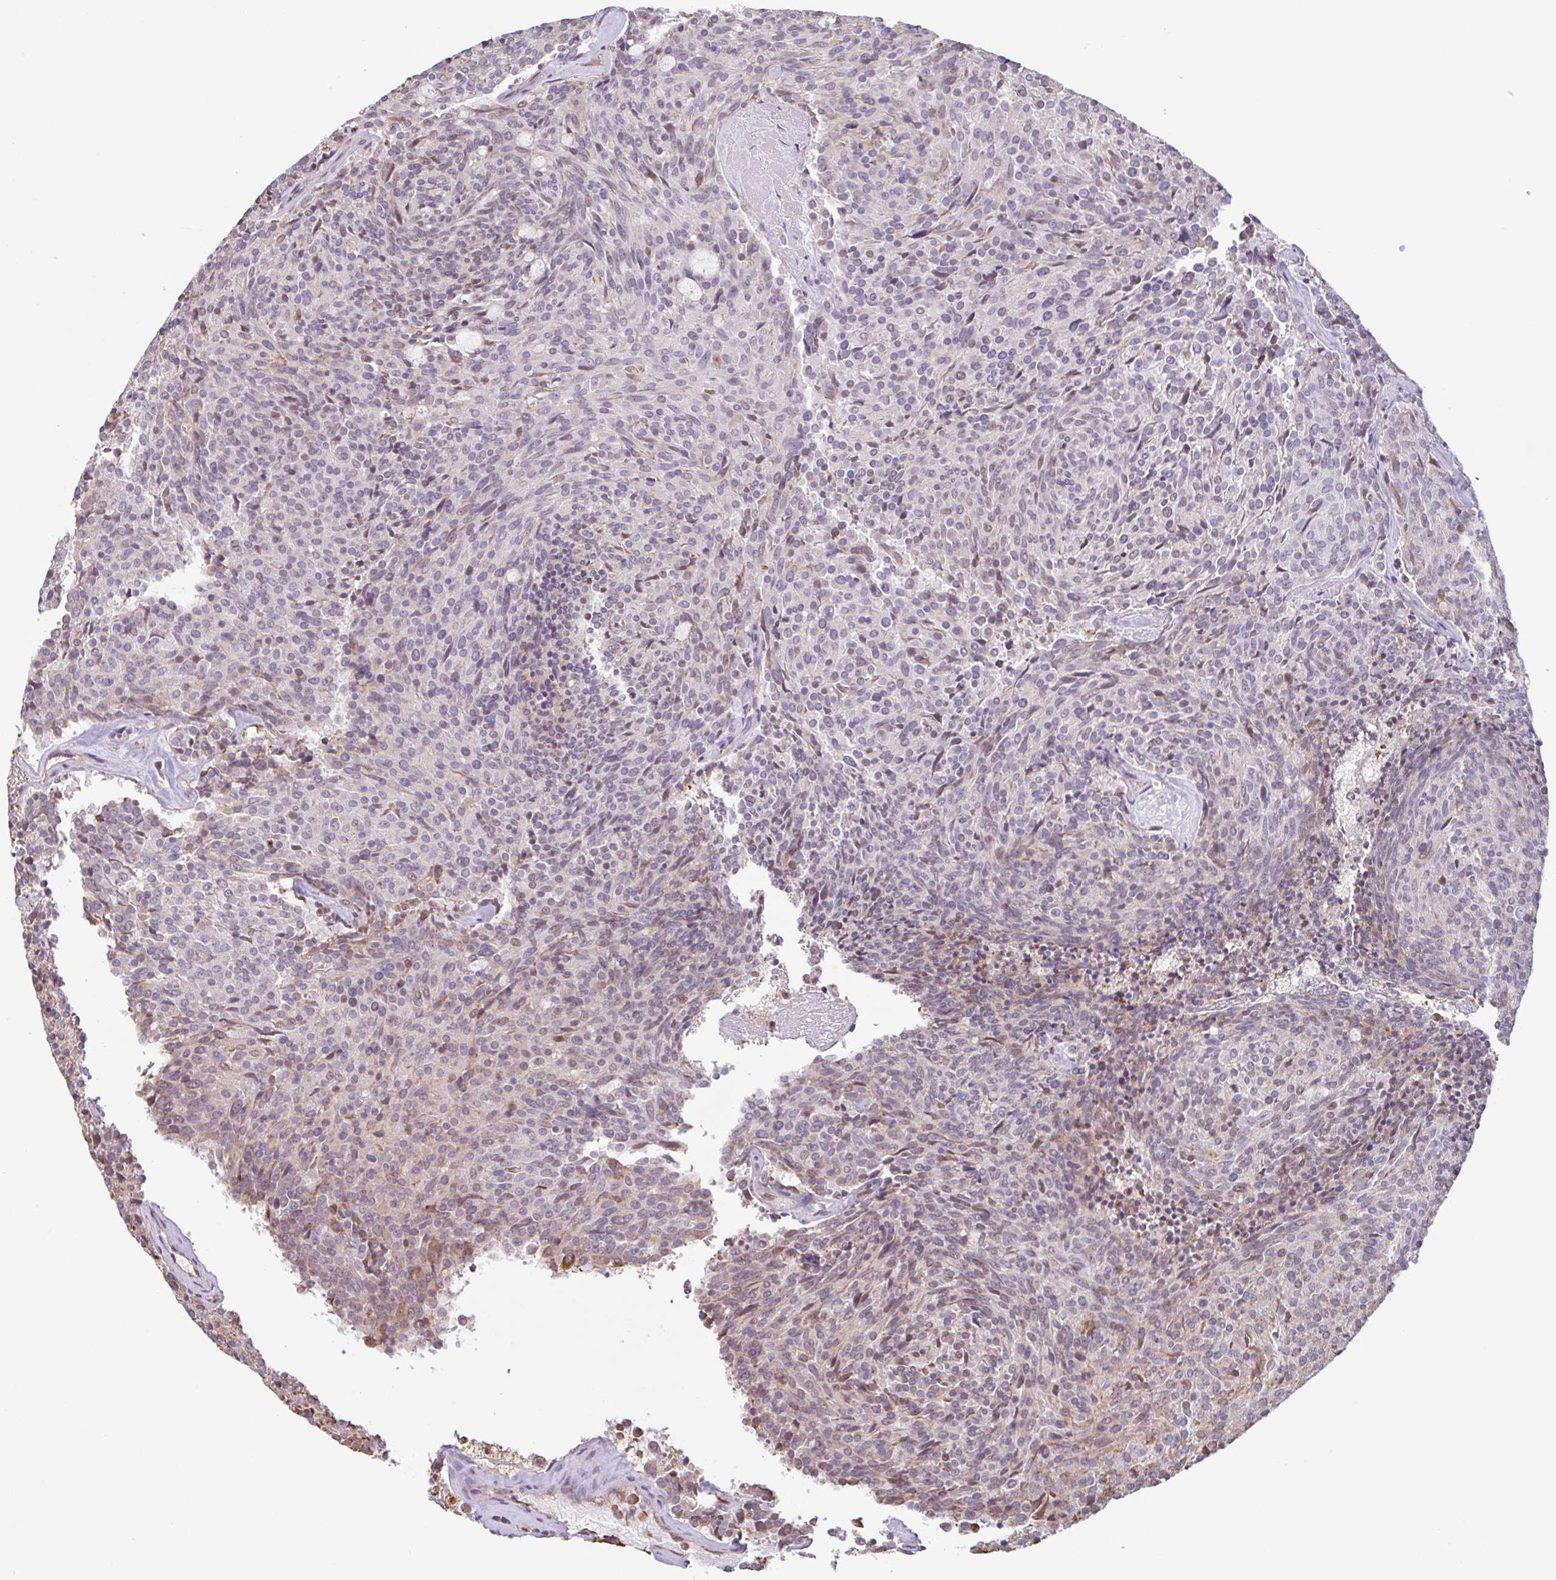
{"staining": {"intensity": "weak", "quantity": "25%-75%", "location": "cytoplasmic/membranous,nuclear"}, "tissue": "carcinoid", "cell_type": "Tumor cells", "image_type": "cancer", "snomed": [{"axis": "morphology", "description": "Carcinoid, malignant, NOS"}, {"axis": "topography", "description": "Pancreas"}], "caption": "Carcinoid stained with a protein marker shows weak staining in tumor cells.", "gene": "TAF1D", "patient": {"sex": "female", "age": 54}}